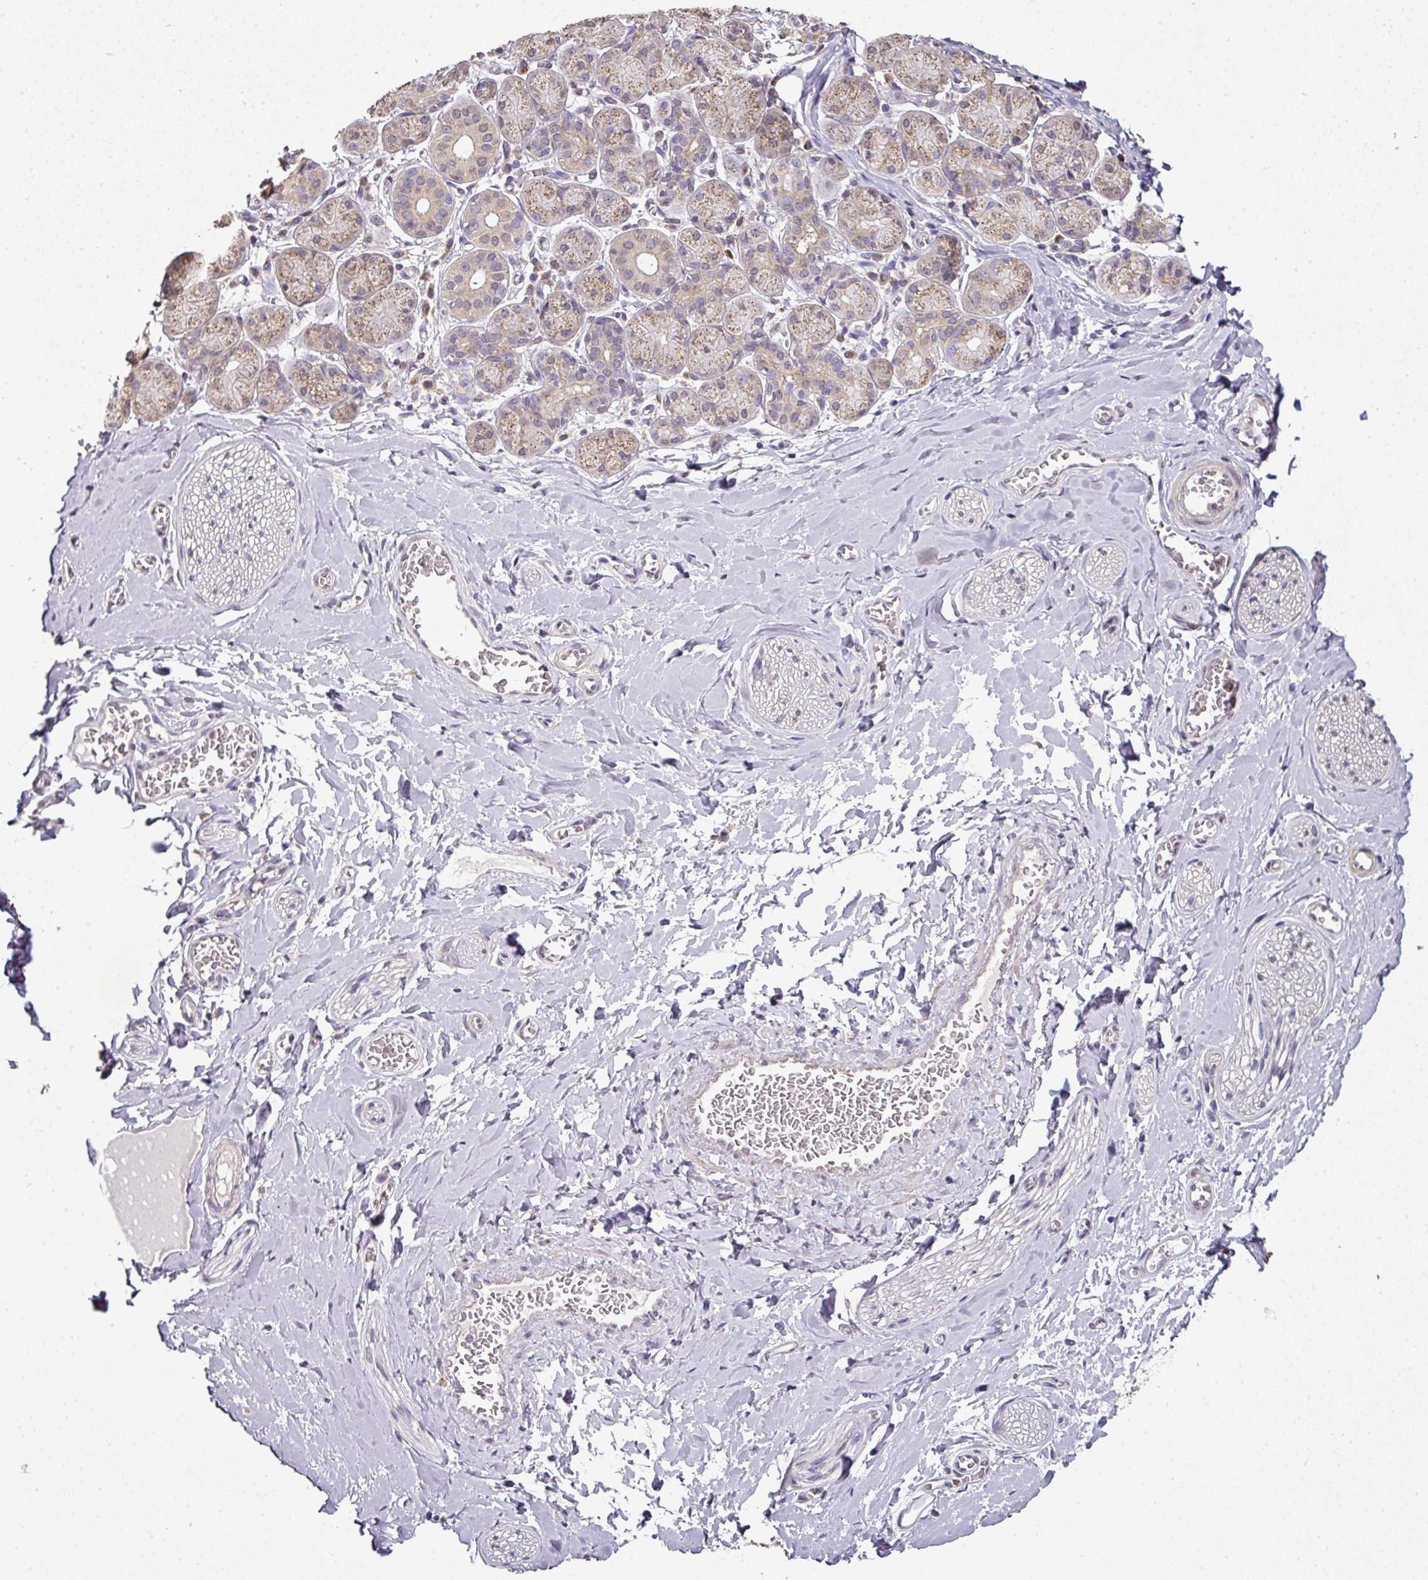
{"staining": {"intensity": "negative", "quantity": "none", "location": "none"}, "tissue": "adipose tissue", "cell_type": "Adipocytes", "image_type": "normal", "snomed": [{"axis": "morphology", "description": "Normal tissue, NOS"}, {"axis": "topography", "description": "Salivary gland"}, {"axis": "topography", "description": "Peripheral nerve tissue"}], "caption": "The micrograph shows no staining of adipocytes in benign adipose tissue.", "gene": "JPH2", "patient": {"sex": "female", "age": 24}}